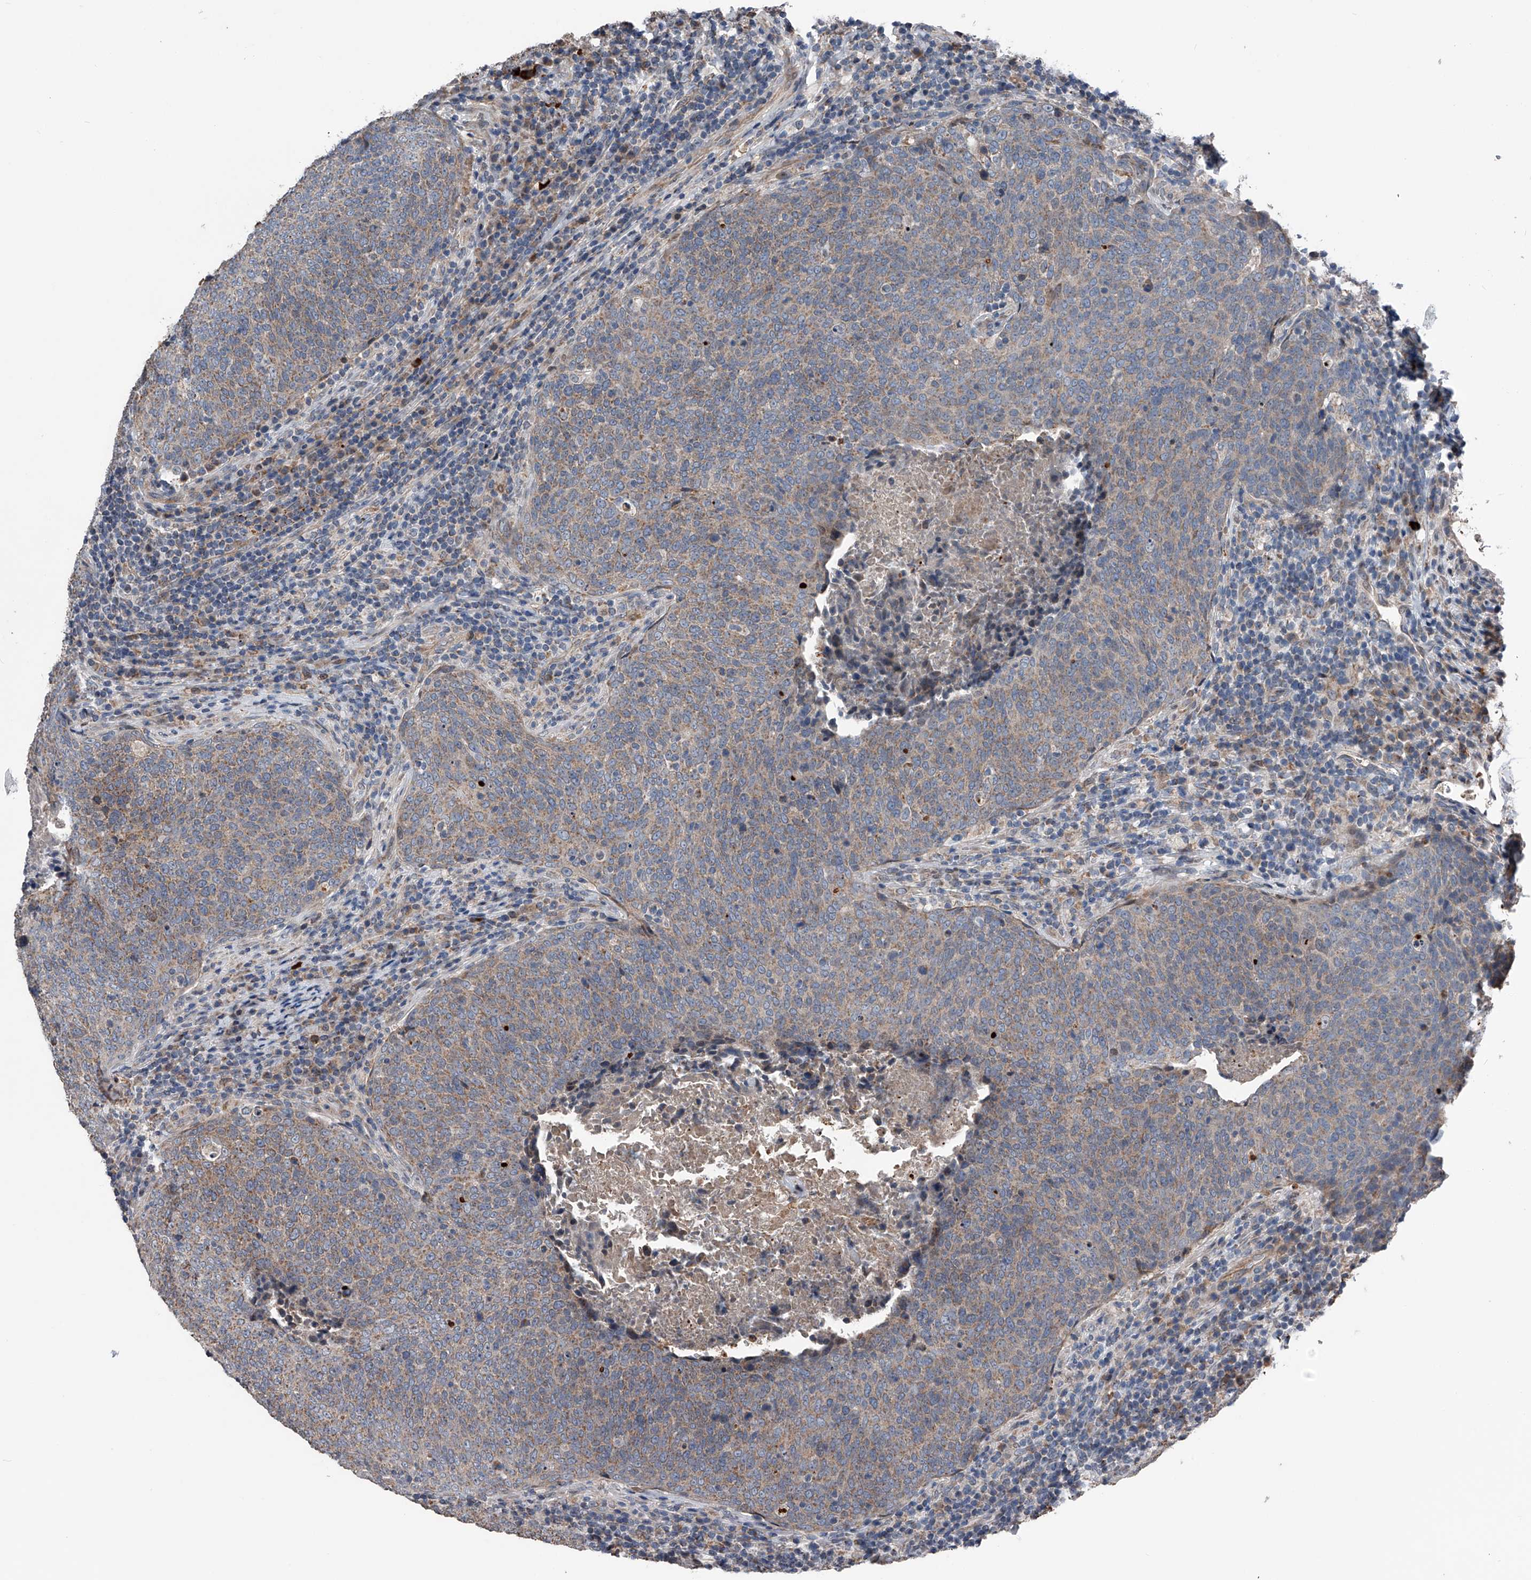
{"staining": {"intensity": "weak", "quantity": ">75%", "location": "cytoplasmic/membranous"}, "tissue": "head and neck cancer", "cell_type": "Tumor cells", "image_type": "cancer", "snomed": [{"axis": "morphology", "description": "Squamous cell carcinoma, NOS"}, {"axis": "morphology", "description": "Squamous cell carcinoma, metastatic, NOS"}, {"axis": "topography", "description": "Lymph node"}, {"axis": "topography", "description": "Head-Neck"}], "caption": "Head and neck cancer tissue reveals weak cytoplasmic/membranous expression in approximately >75% of tumor cells (IHC, brightfield microscopy, high magnification).", "gene": "DST", "patient": {"sex": "male", "age": 62}}